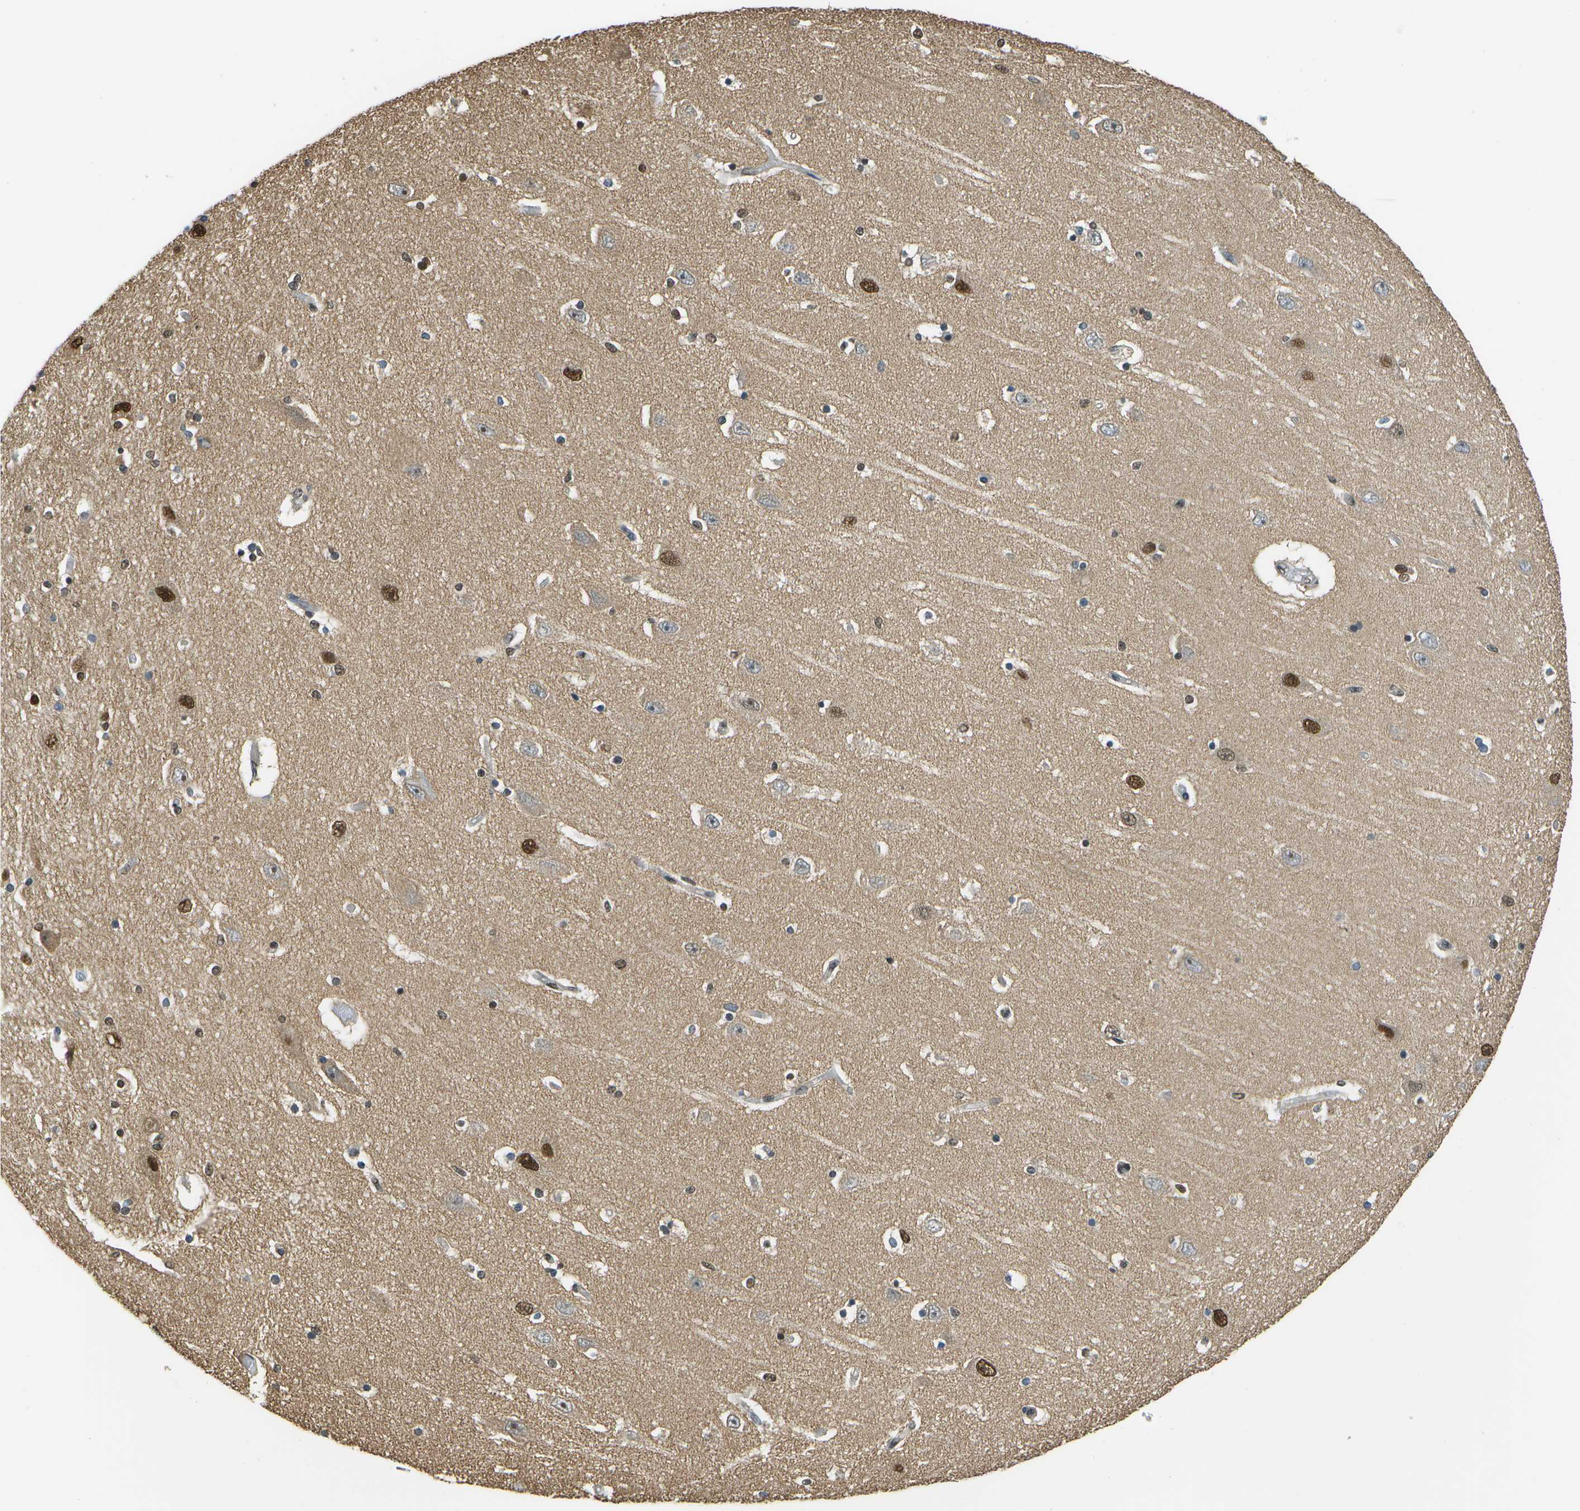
{"staining": {"intensity": "moderate", "quantity": "25%-75%", "location": "nuclear"}, "tissue": "hippocampus", "cell_type": "Glial cells", "image_type": "normal", "snomed": [{"axis": "morphology", "description": "Normal tissue, NOS"}, {"axis": "topography", "description": "Hippocampus"}], "caption": "DAB immunohistochemical staining of benign hippocampus shows moderate nuclear protein staining in about 25%-75% of glial cells.", "gene": "ABL2", "patient": {"sex": "female", "age": 54}}